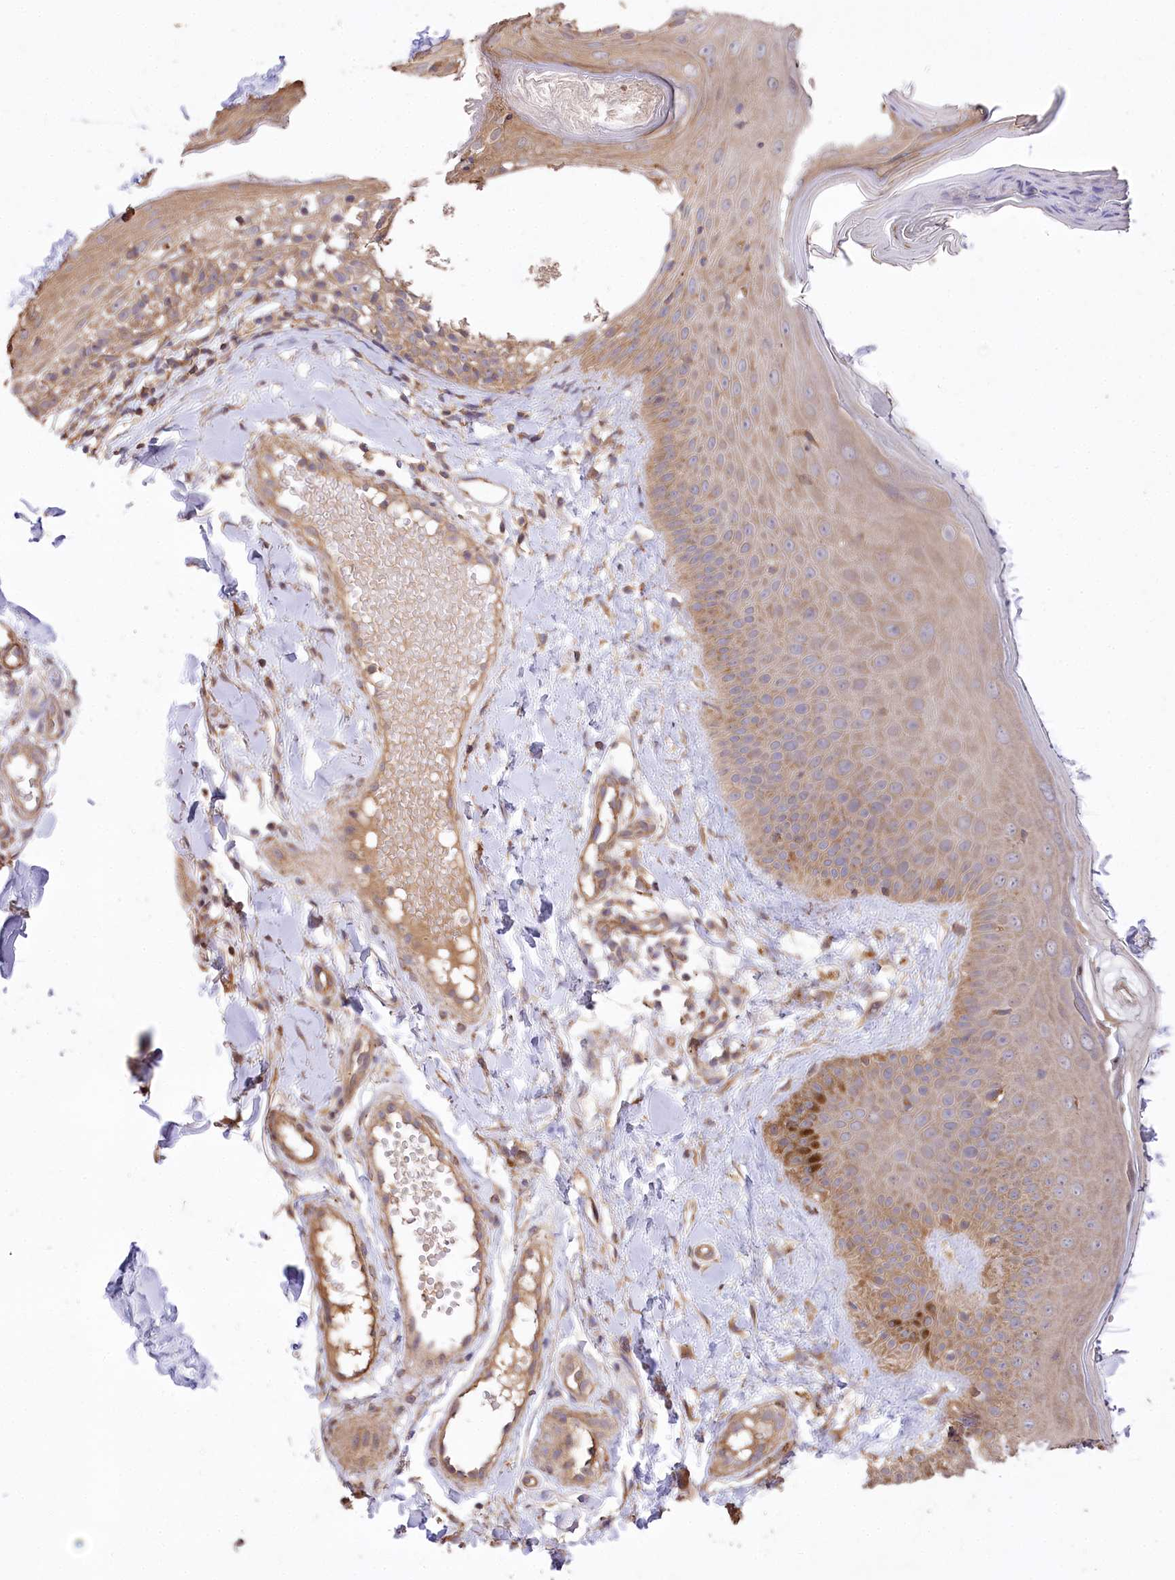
{"staining": {"intensity": "moderate", "quantity": ">75%", "location": "cytoplasmic/membranous"}, "tissue": "skin", "cell_type": "Fibroblasts", "image_type": "normal", "snomed": [{"axis": "morphology", "description": "Normal tissue, NOS"}, {"axis": "topography", "description": "Skin"}], "caption": "This image shows immunohistochemistry staining of unremarkable human skin, with medium moderate cytoplasmic/membranous expression in about >75% of fibroblasts.", "gene": "PRSS53", "patient": {"sex": "male", "age": 52}}